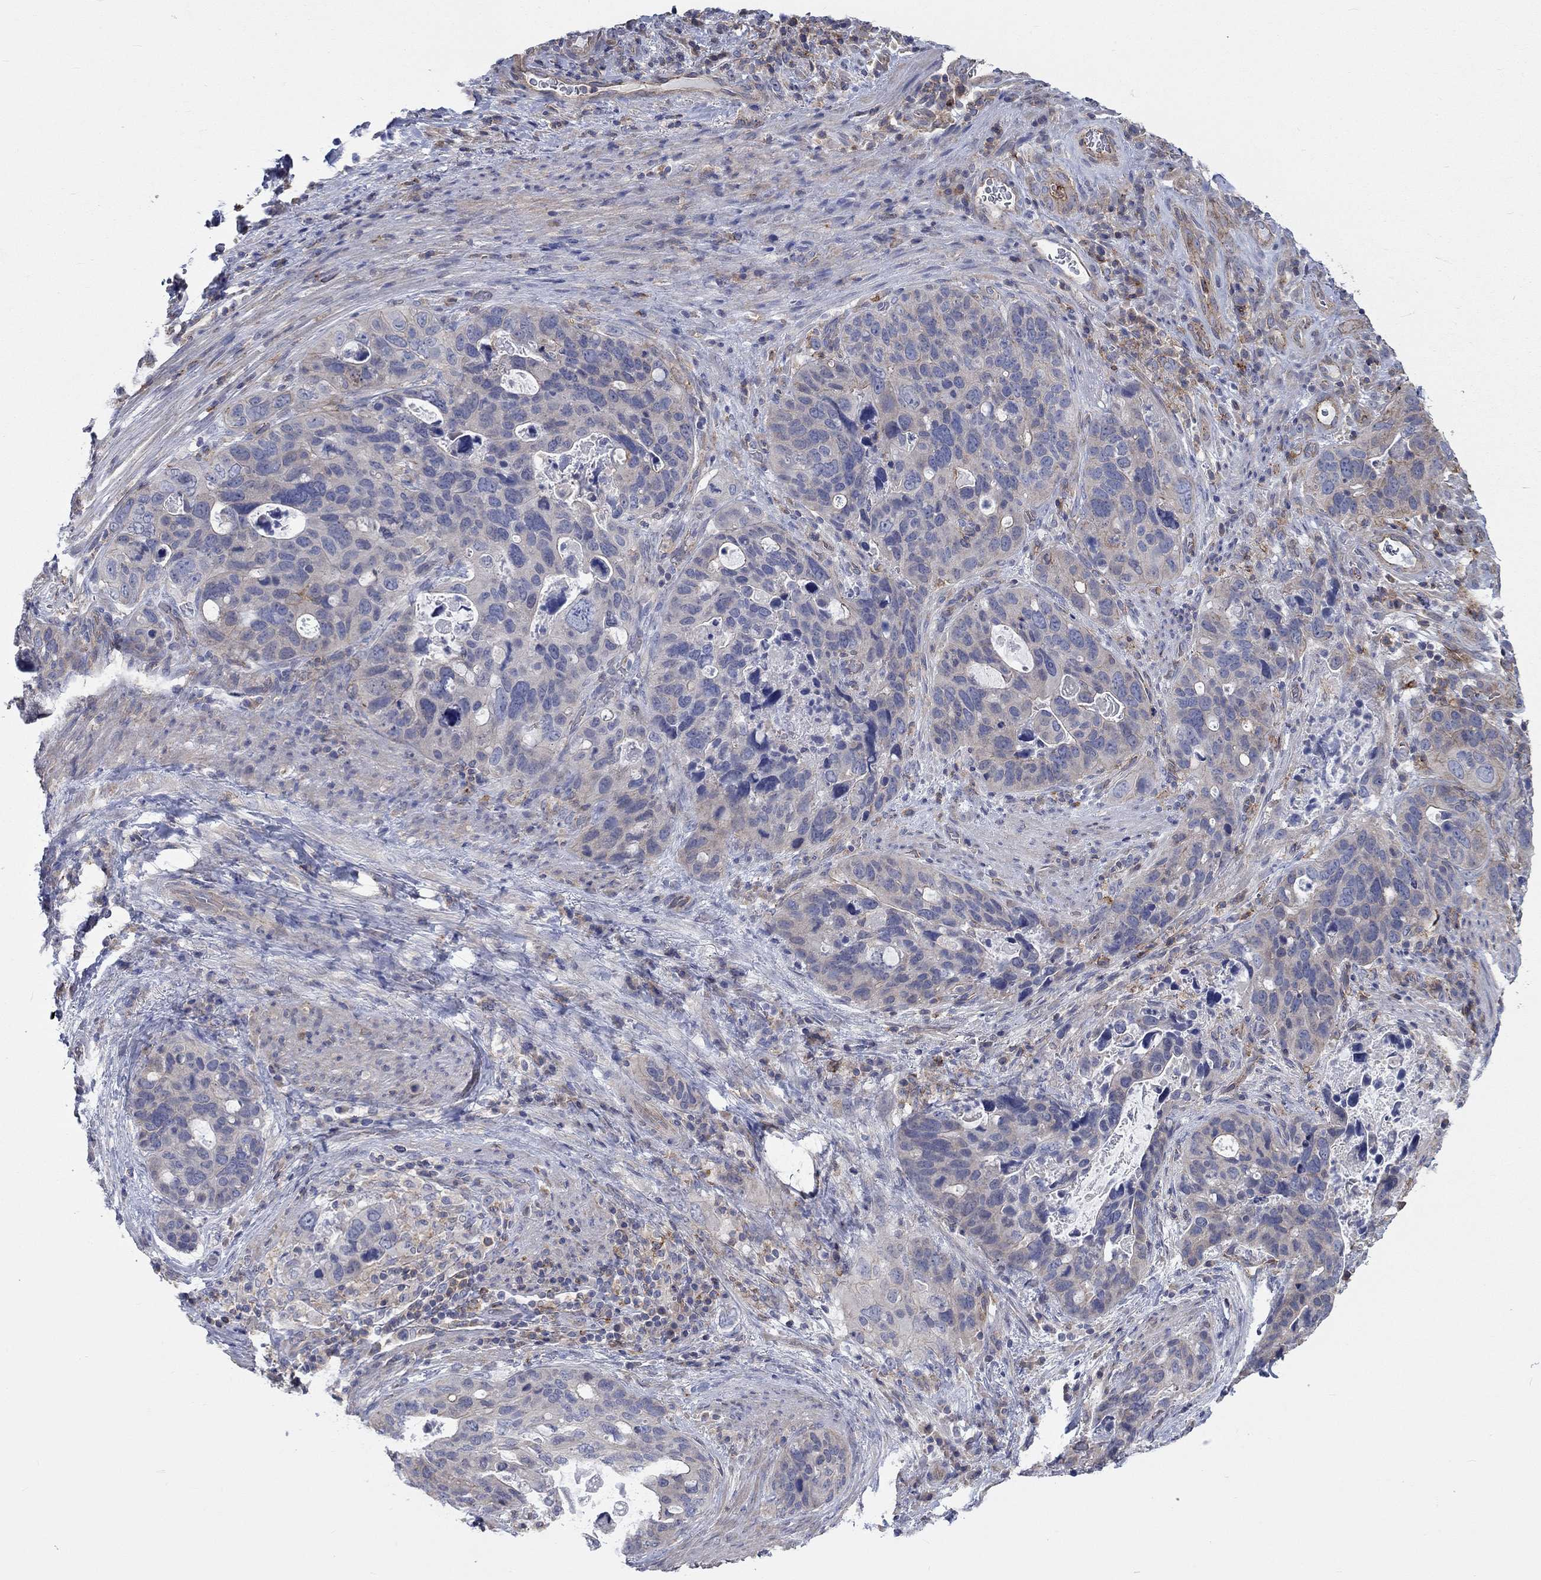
{"staining": {"intensity": "negative", "quantity": "none", "location": "none"}, "tissue": "stomach cancer", "cell_type": "Tumor cells", "image_type": "cancer", "snomed": [{"axis": "morphology", "description": "Adenocarcinoma, NOS"}, {"axis": "topography", "description": "Stomach"}], "caption": "Stomach cancer (adenocarcinoma) stained for a protein using IHC demonstrates no positivity tumor cells.", "gene": "PCDHGA10", "patient": {"sex": "male", "age": 54}}